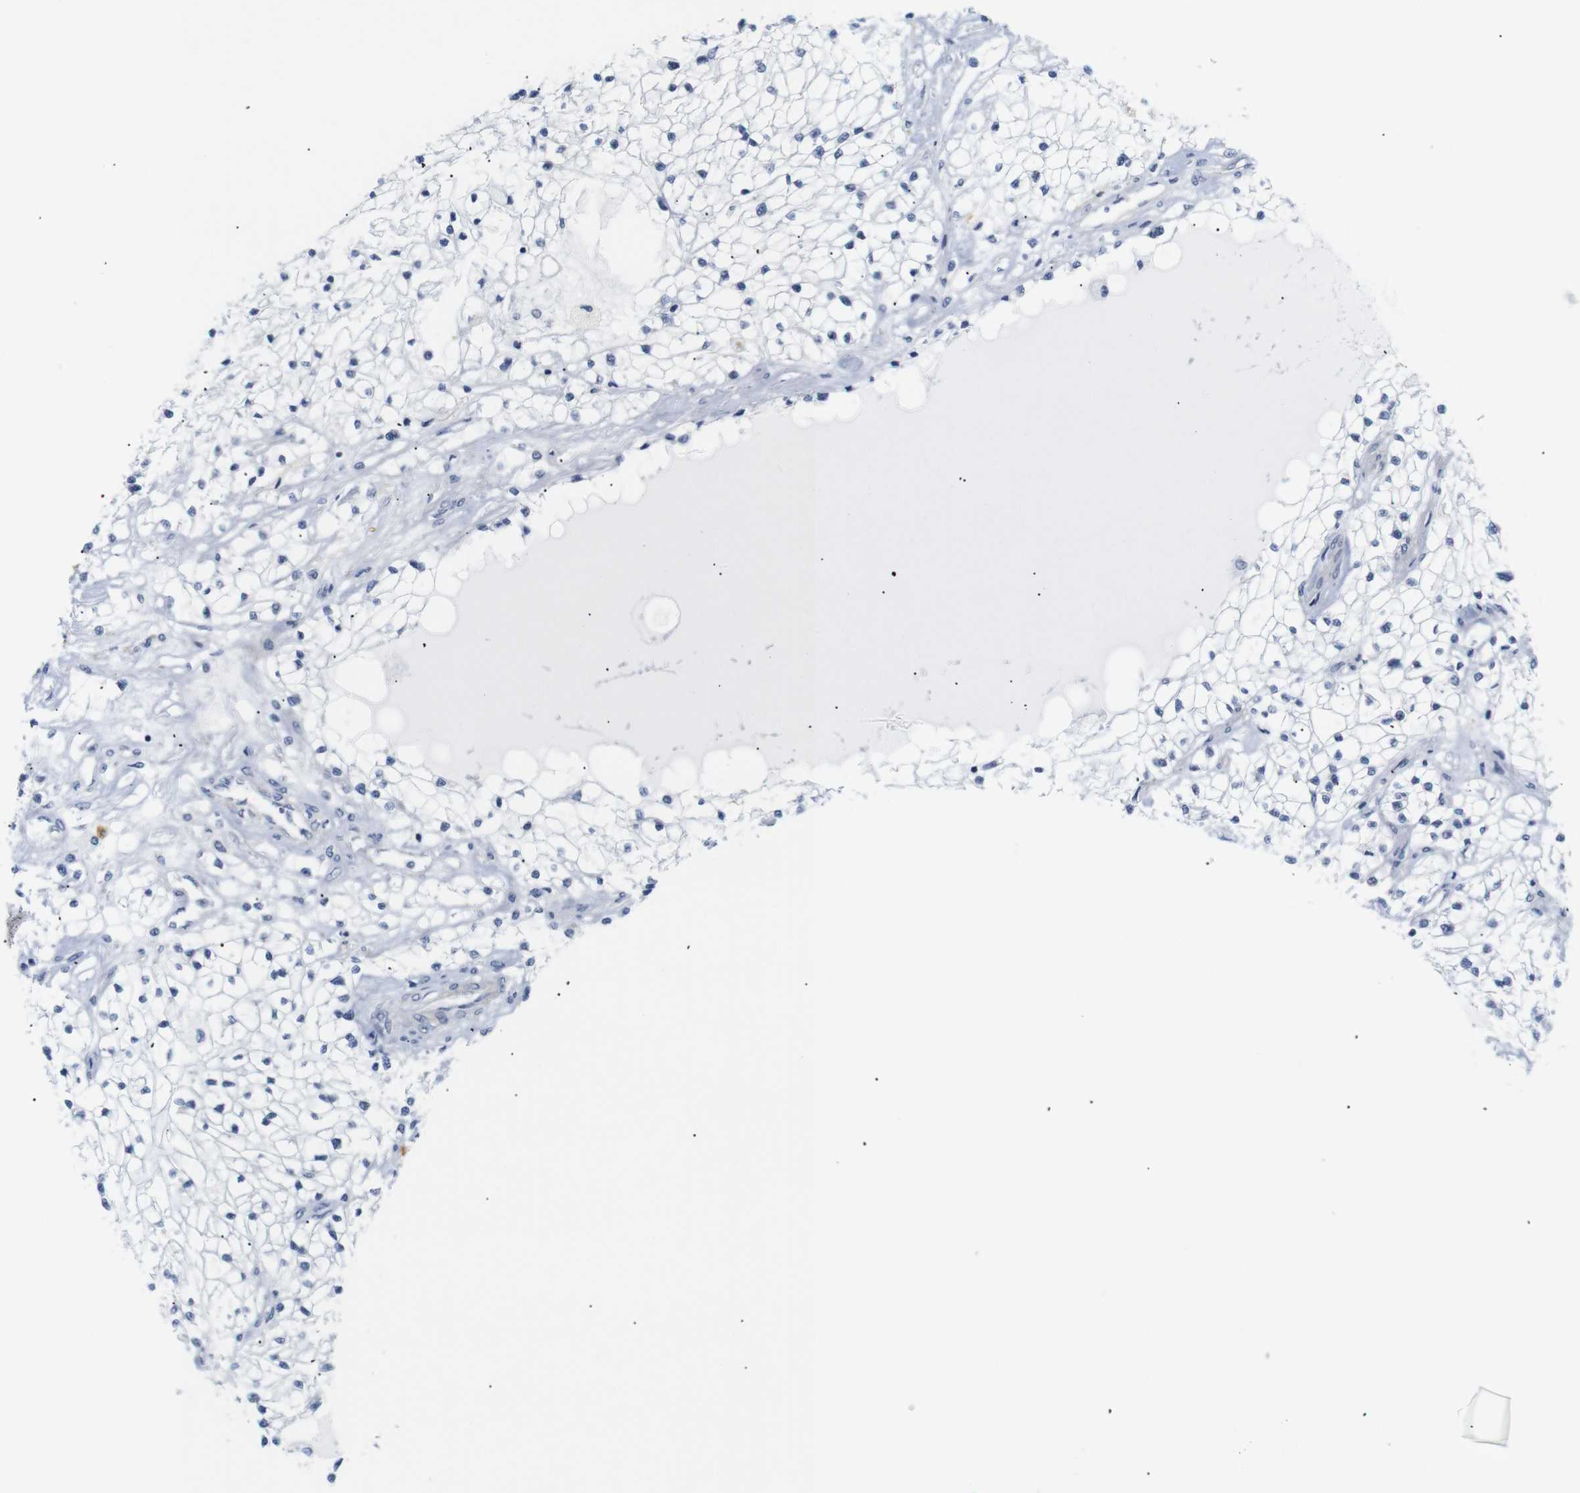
{"staining": {"intensity": "negative", "quantity": "none", "location": "none"}, "tissue": "renal cancer", "cell_type": "Tumor cells", "image_type": "cancer", "snomed": [{"axis": "morphology", "description": "Adenocarcinoma, NOS"}, {"axis": "topography", "description": "Kidney"}], "caption": "IHC of renal adenocarcinoma displays no staining in tumor cells.", "gene": "STMN3", "patient": {"sex": "male", "age": 68}}